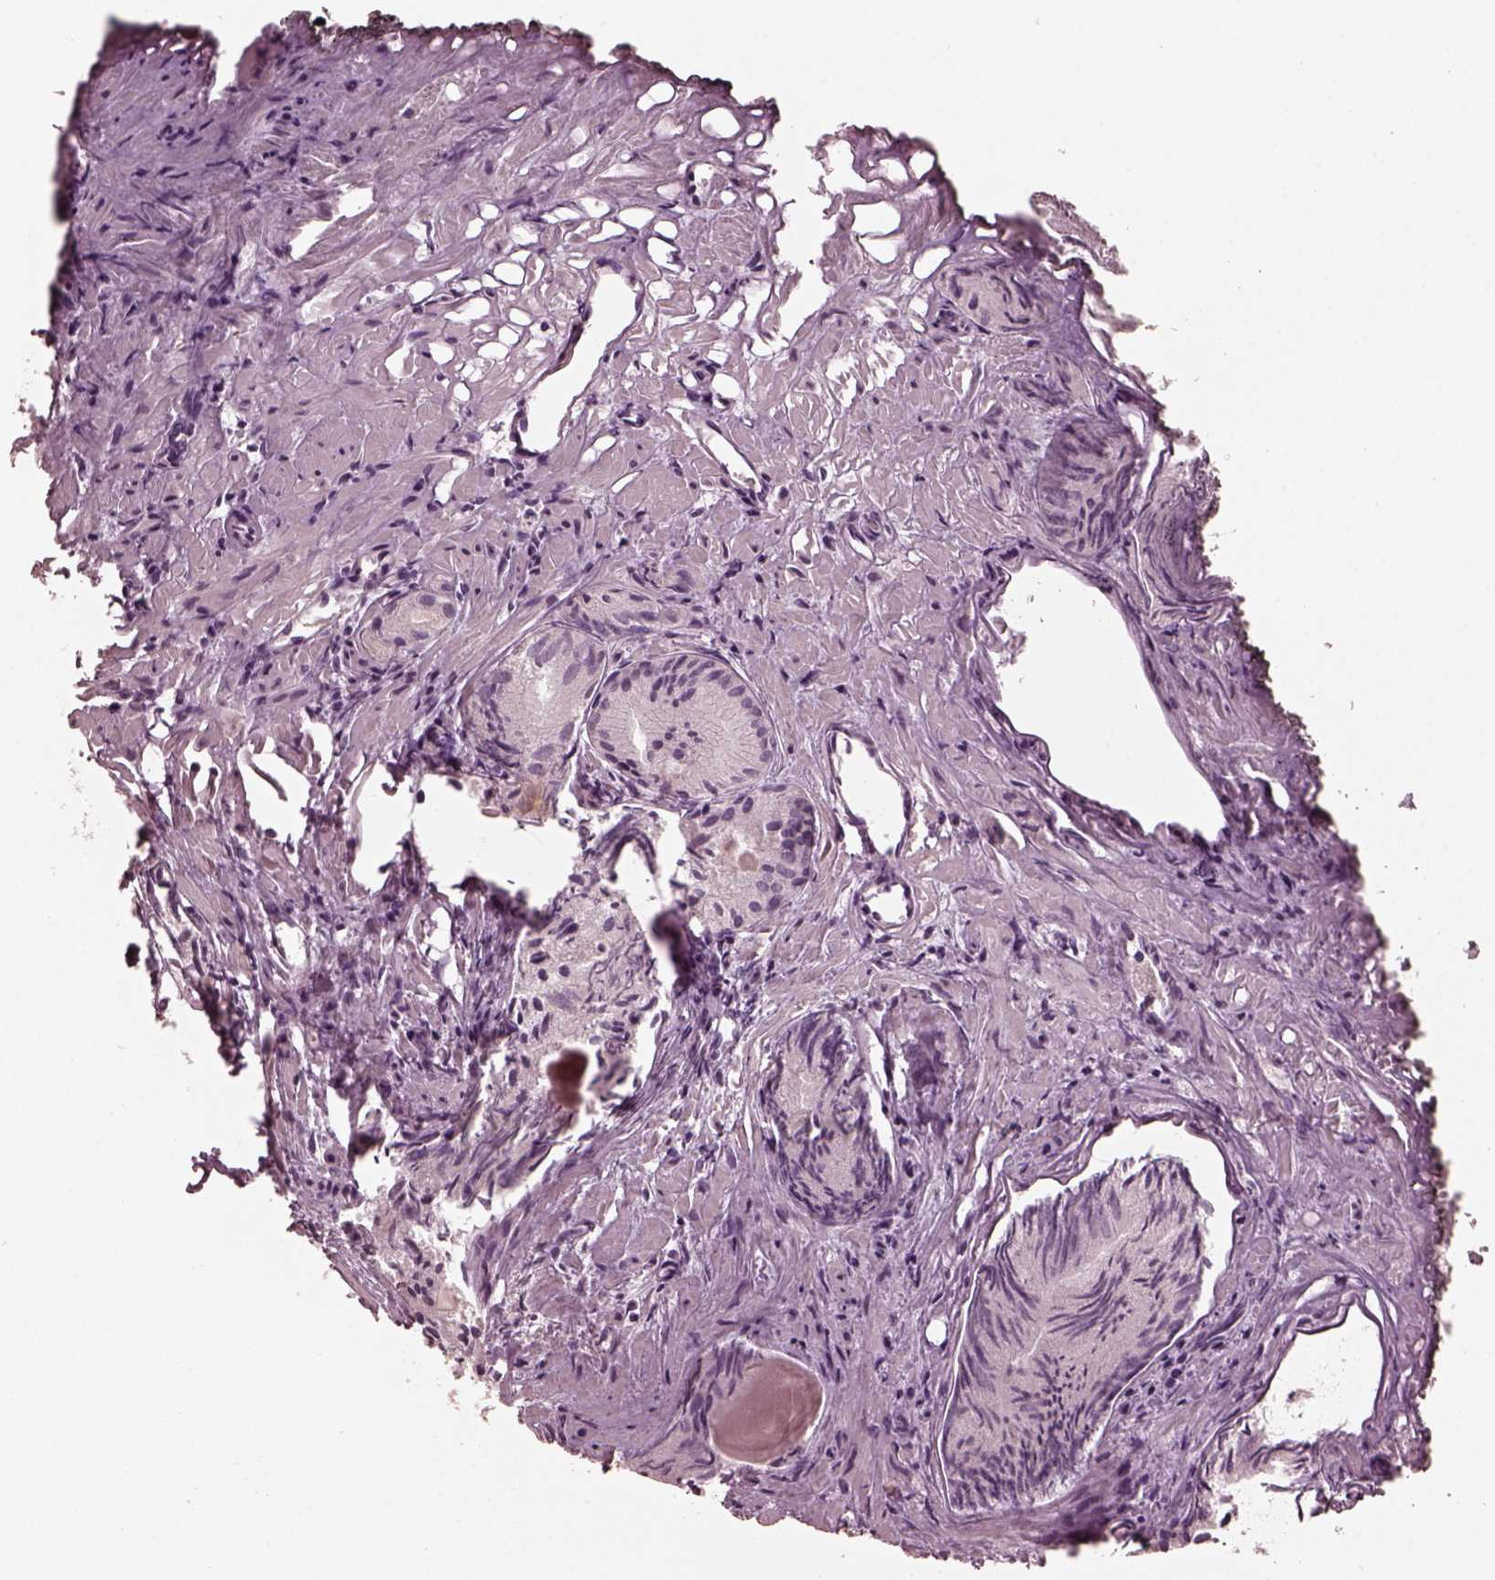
{"staining": {"intensity": "negative", "quantity": "none", "location": "none"}, "tissue": "prostate cancer", "cell_type": "Tumor cells", "image_type": "cancer", "snomed": [{"axis": "morphology", "description": "Adenocarcinoma, High grade"}, {"axis": "topography", "description": "Prostate"}], "caption": "IHC micrograph of neoplastic tissue: human prostate cancer stained with DAB (3,3'-diaminobenzidine) shows no significant protein staining in tumor cells.", "gene": "RGS7", "patient": {"sex": "male", "age": 81}}